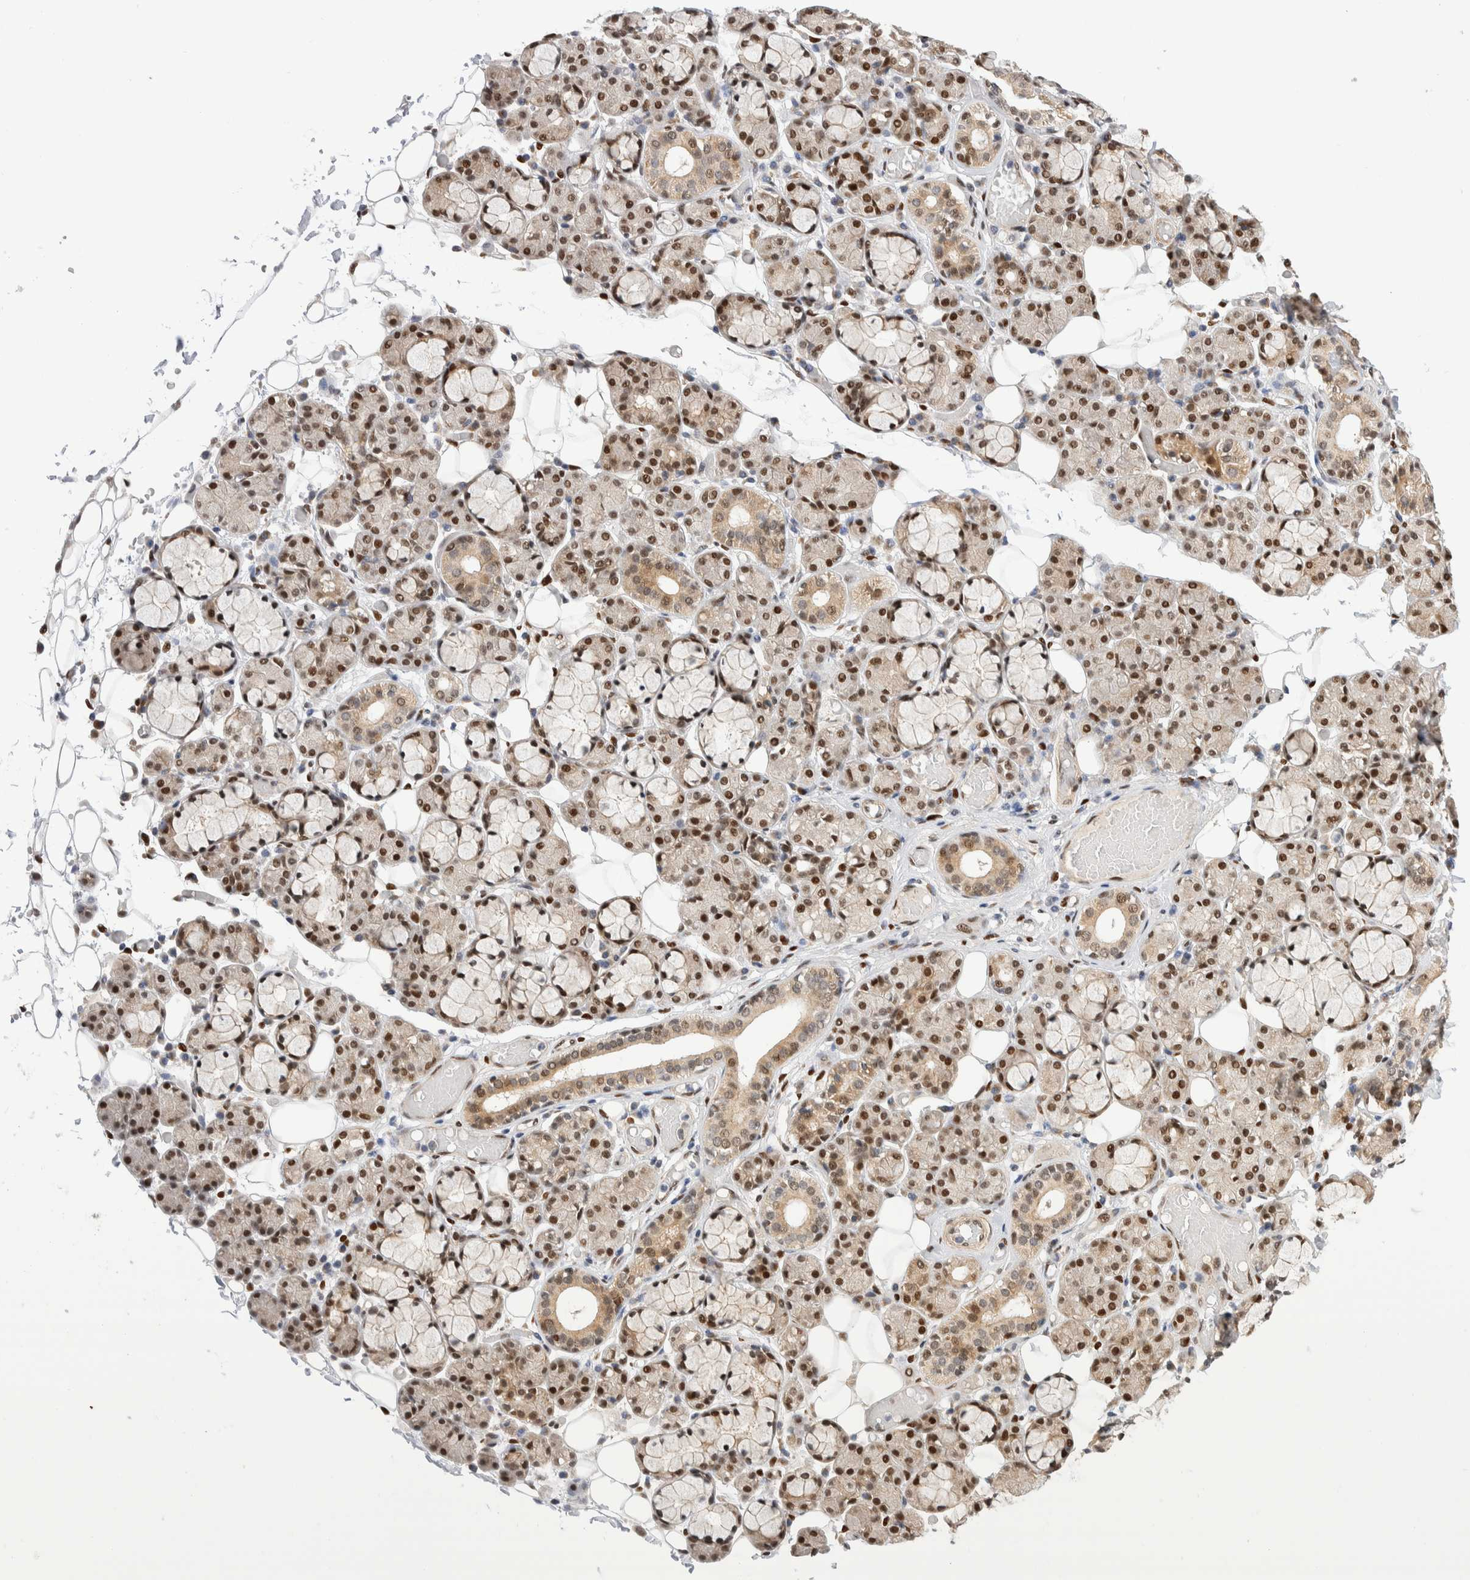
{"staining": {"intensity": "moderate", "quantity": ">75%", "location": "cytoplasmic/membranous,nuclear"}, "tissue": "salivary gland", "cell_type": "Glandular cells", "image_type": "normal", "snomed": [{"axis": "morphology", "description": "Normal tissue, NOS"}, {"axis": "topography", "description": "Salivary gland"}], "caption": "A high-resolution image shows IHC staining of unremarkable salivary gland, which reveals moderate cytoplasmic/membranous,nuclear staining in approximately >75% of glandular cells.", "gene": "NSMAF", "patient": {"sex": "male", "age": 63}}